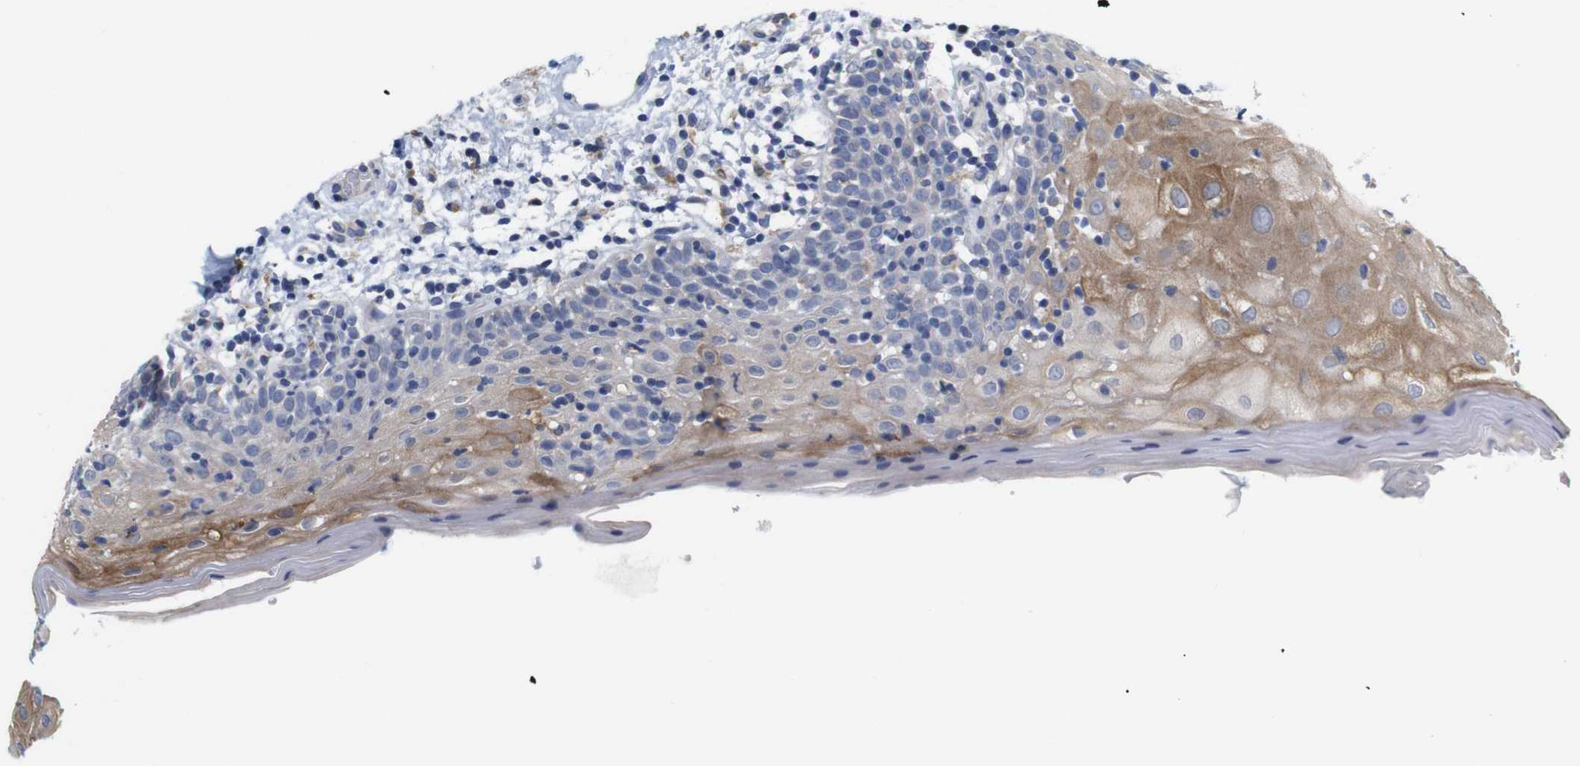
{"staining": {"intensity": "moderate", "quantity": "25%-75%", "location": "cytoplasmic/membranous"}, "tissue": "oral mucosa", "cell_type": "Squamous epithelial cells", "image_type": "normal", "snomed": [{"axis": "morphology", "description": "Normal tissue, NOS"}, {"axis": "morphology", "description": "Squamous cell carcinoma, NOS"}, {"axis": "topography", "description": "Skeletal muscle"}, {"axis": "topography", "description": "Oral tissue"}], "caption": "Immunohistochemical staining of unremarkable oral mucosa demonstrates 25%-75% levels of moderate cytoplasmic/membranous protein positivity in approximately 25%-75% of squamous epithelial cells.", "gene": "LRRC55", "patient": {"sex": "male", "age": 71}}